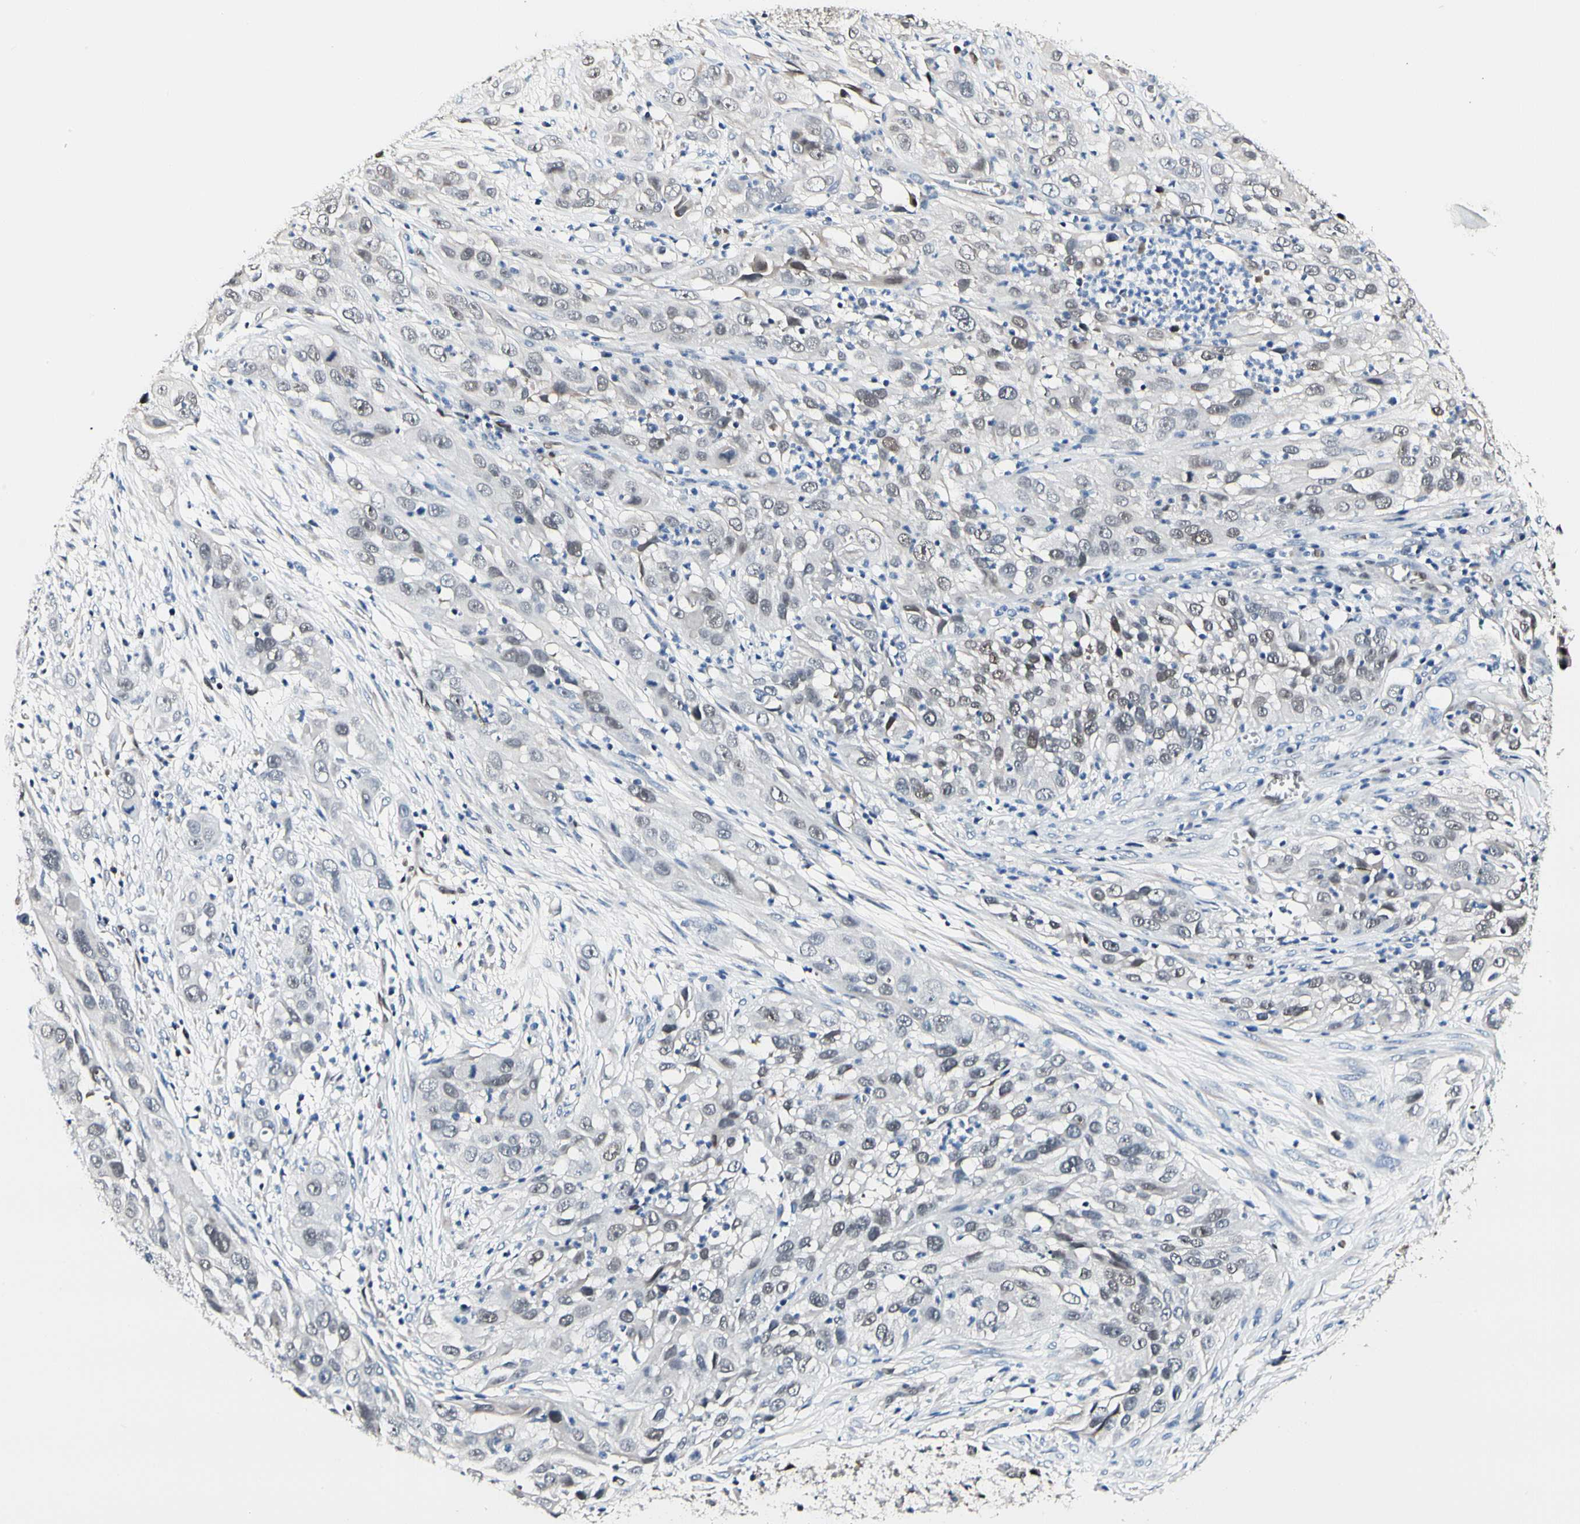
{"staining": {"intensity": "weak", "quantity": "25%-75%", "location": "nuclear"}, "tissue": "cervical cancer", "cell_type": "Tumor cells", "image_type": "cancer", "snomed": [{"axis": "morphology", "description": "Squamous cell carcinoma, NOS"}, {"axis": "topography", "description": "Cervix"}], "caption": "IHC micrograph of human cervical cancer stained for a protein (brown), which displays low levels of weak nuclear positivity in approximately 25%-75% of tumor cells.", "gene": "NFIA", "patient": {"sex": "female", "age": 32}}